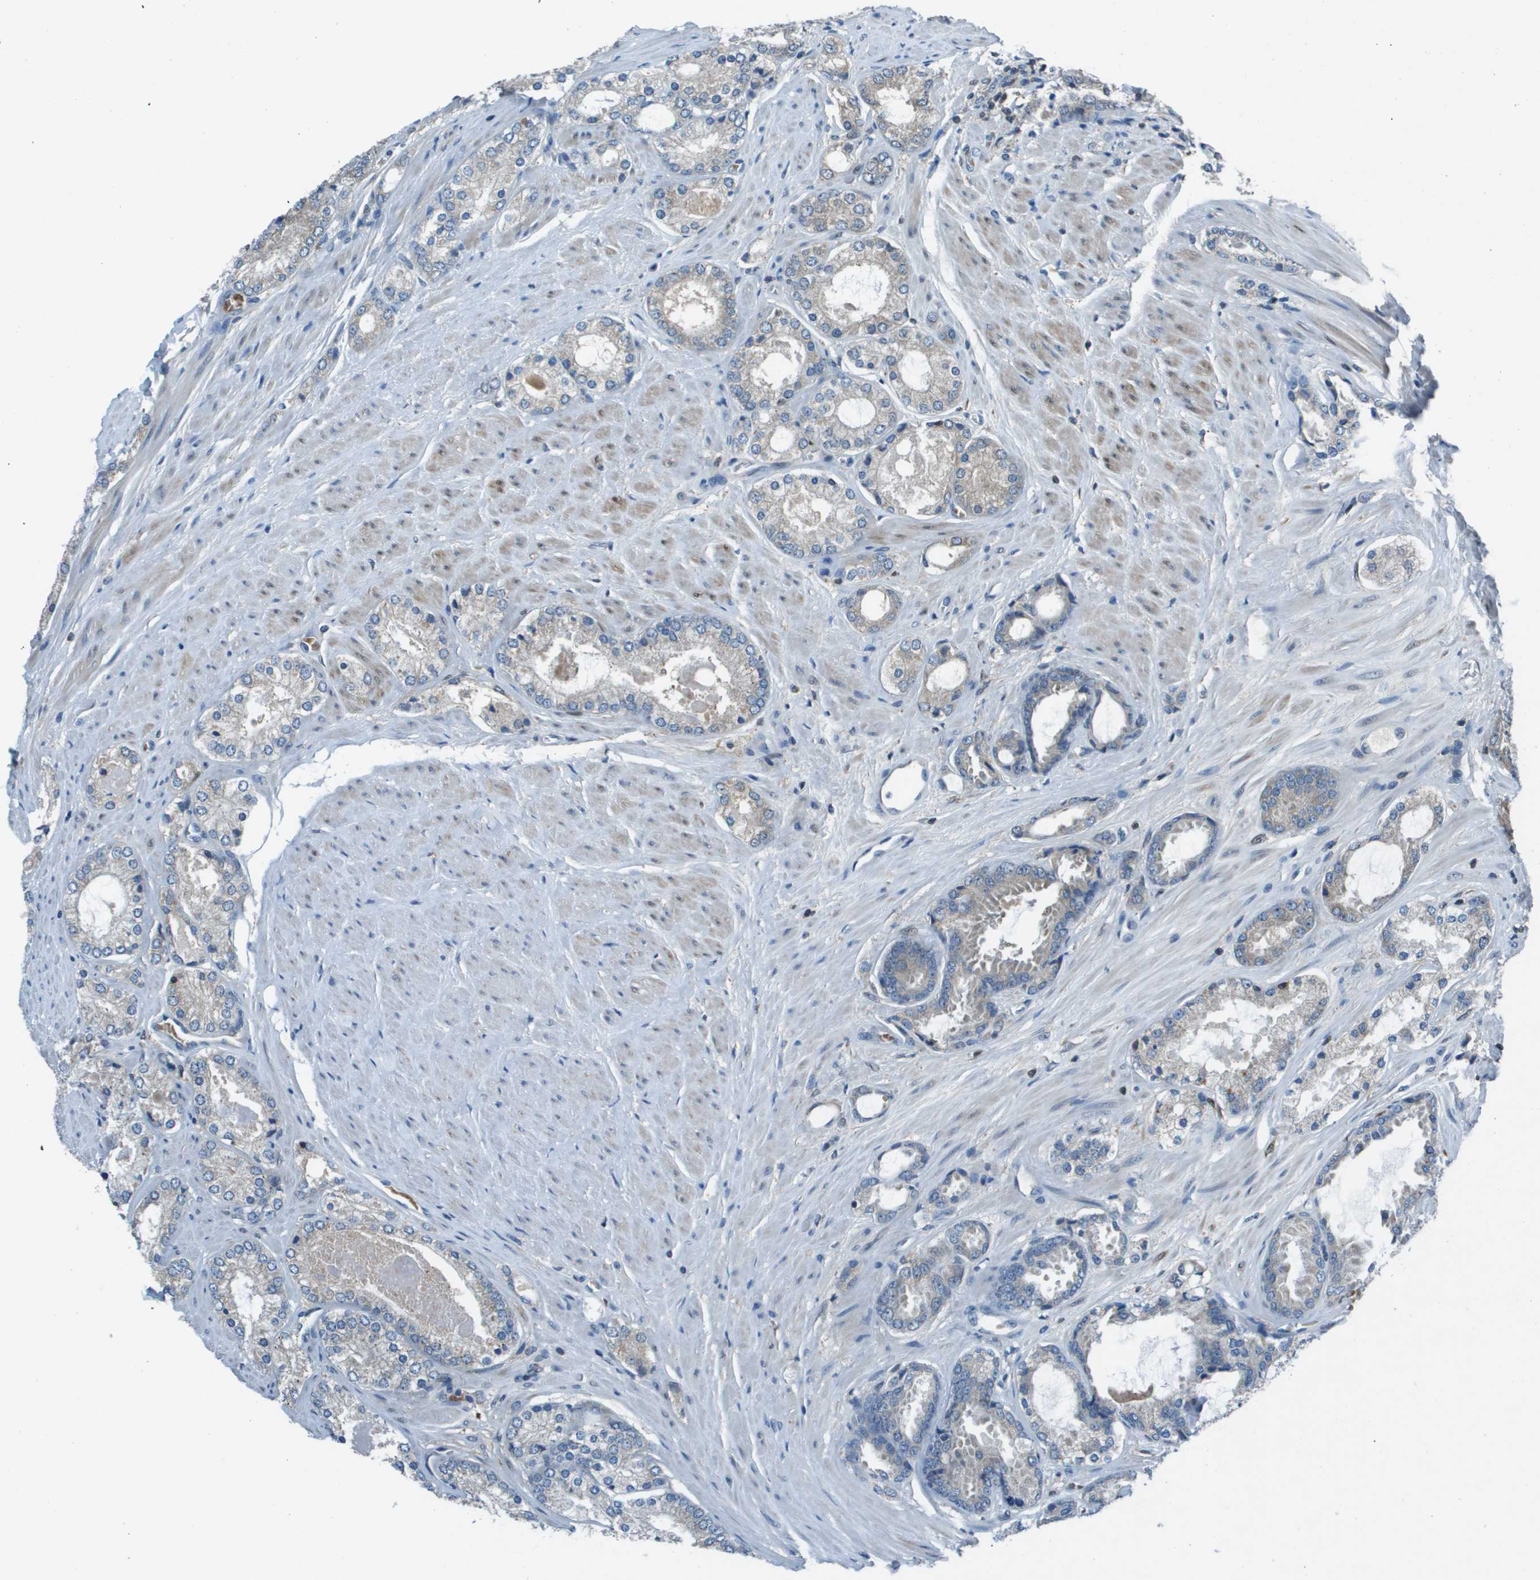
{"staining": {"intensity": "negative", "quantity": "none", "location": "none"}, "tissue": "prostate cancer", "cell_type": "Tumor cells", "image_type": "cancer", "snomed": [{"axis": "morphology", "description": "Adenocarcinoma, High grade"}, {"axis": "topography", "description": "Prostate"}], "caption": "The immunohistochemistry (IHC) histopathology image has no significant staining in tumor cells of high-grade adenocarcinoma (prostate) tissue.", "gene": "CAMK4", "patient": {"sex": "male", "age": 65}}